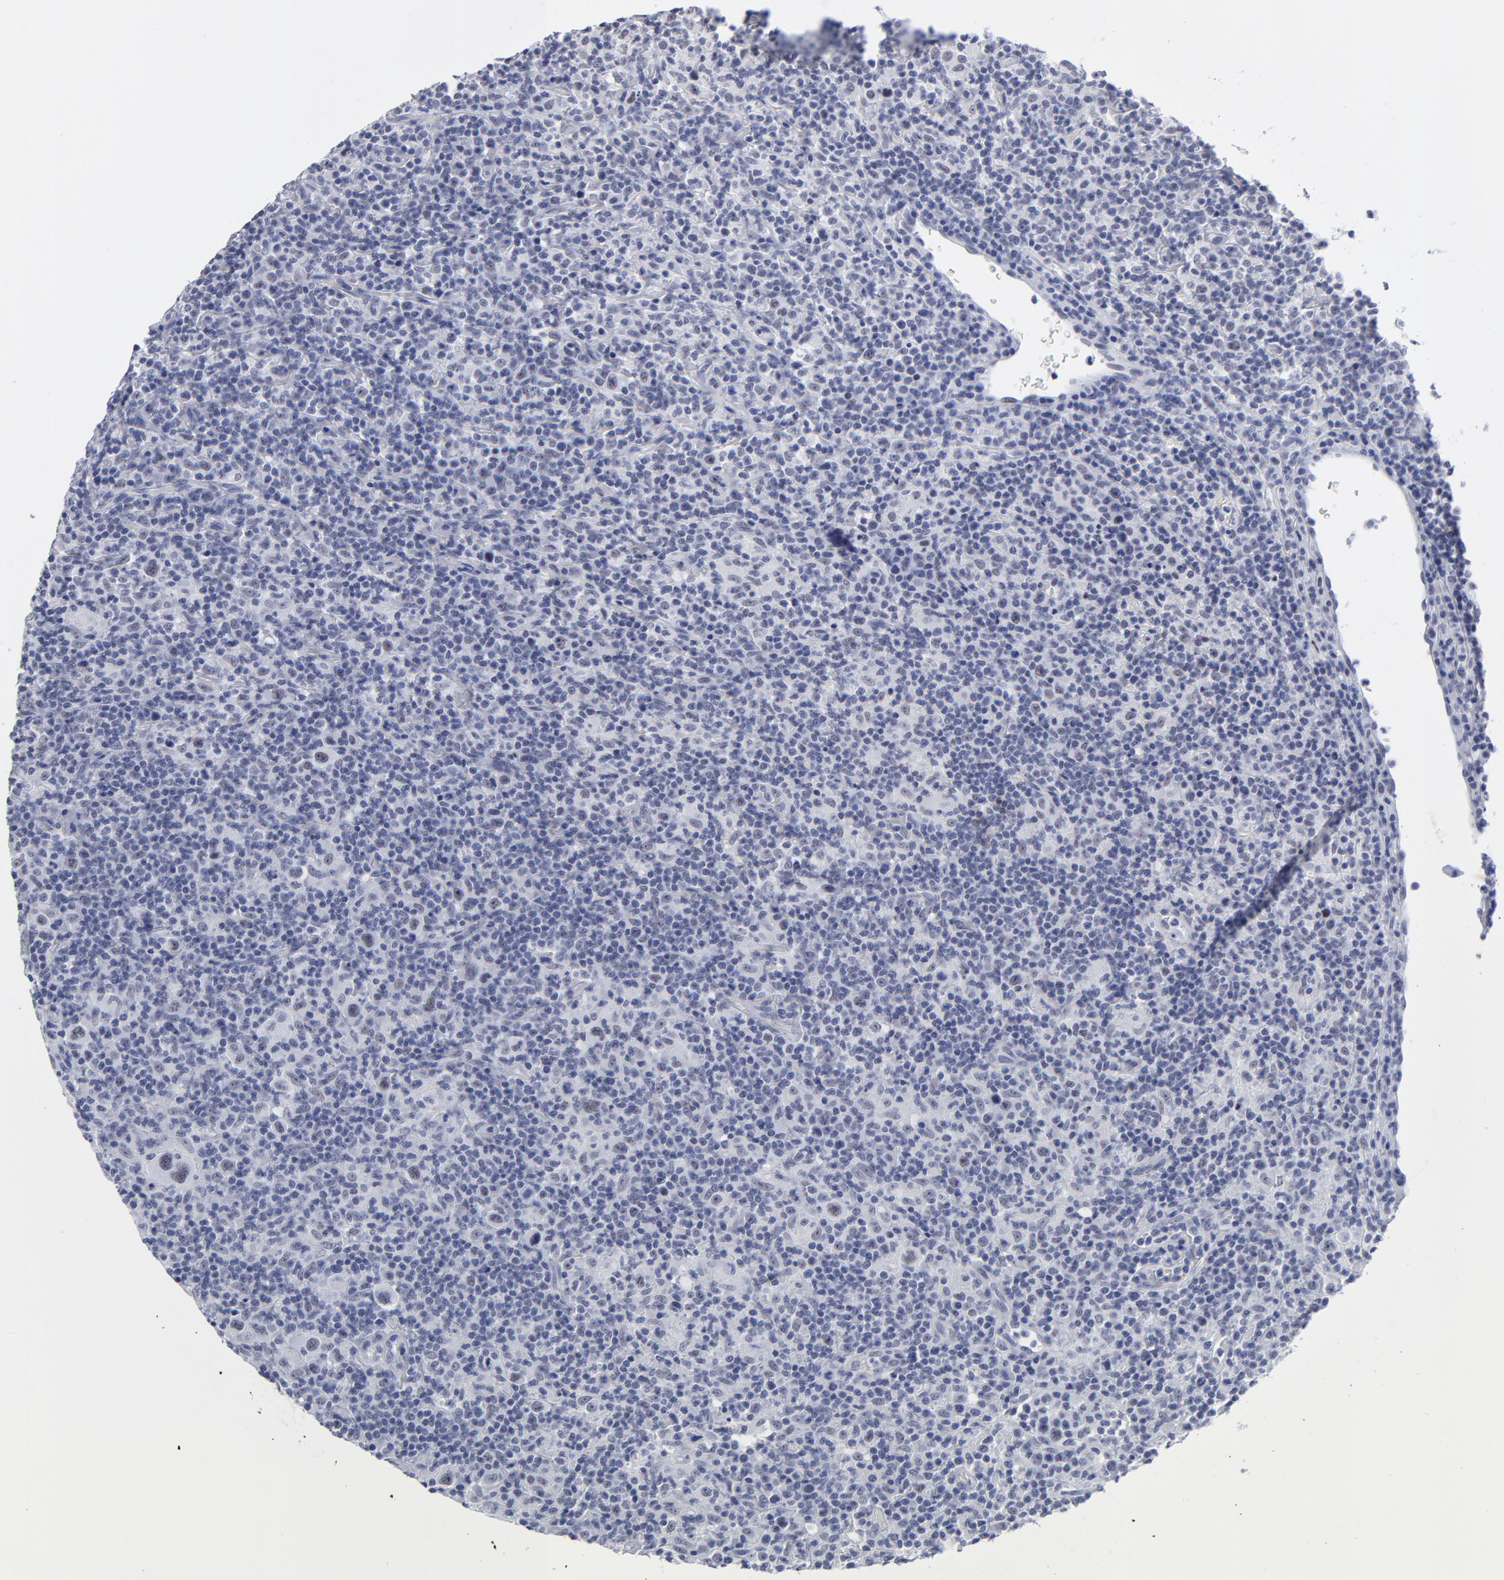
{"staining": {"intensity": "weak", "quantity": "<25%", "location": "nuclear"}, "tissue": "lymphoma", "cell_type": "Tumor cells", "image_type": "cancer", "snomed": [{"axis": "morphology", "description": "Hodgkin's disease, NOS"}, {"axis": "topography", "description": "Lymph node"}], "caption": "IHC photomicrograph of neoplastic tissue: human Hodgkin's disease stained with DAB reveals no significant protein positivity in tumor cells.", "gene": "SNRPB", "patient": {"sex": "male", "age": 65}}